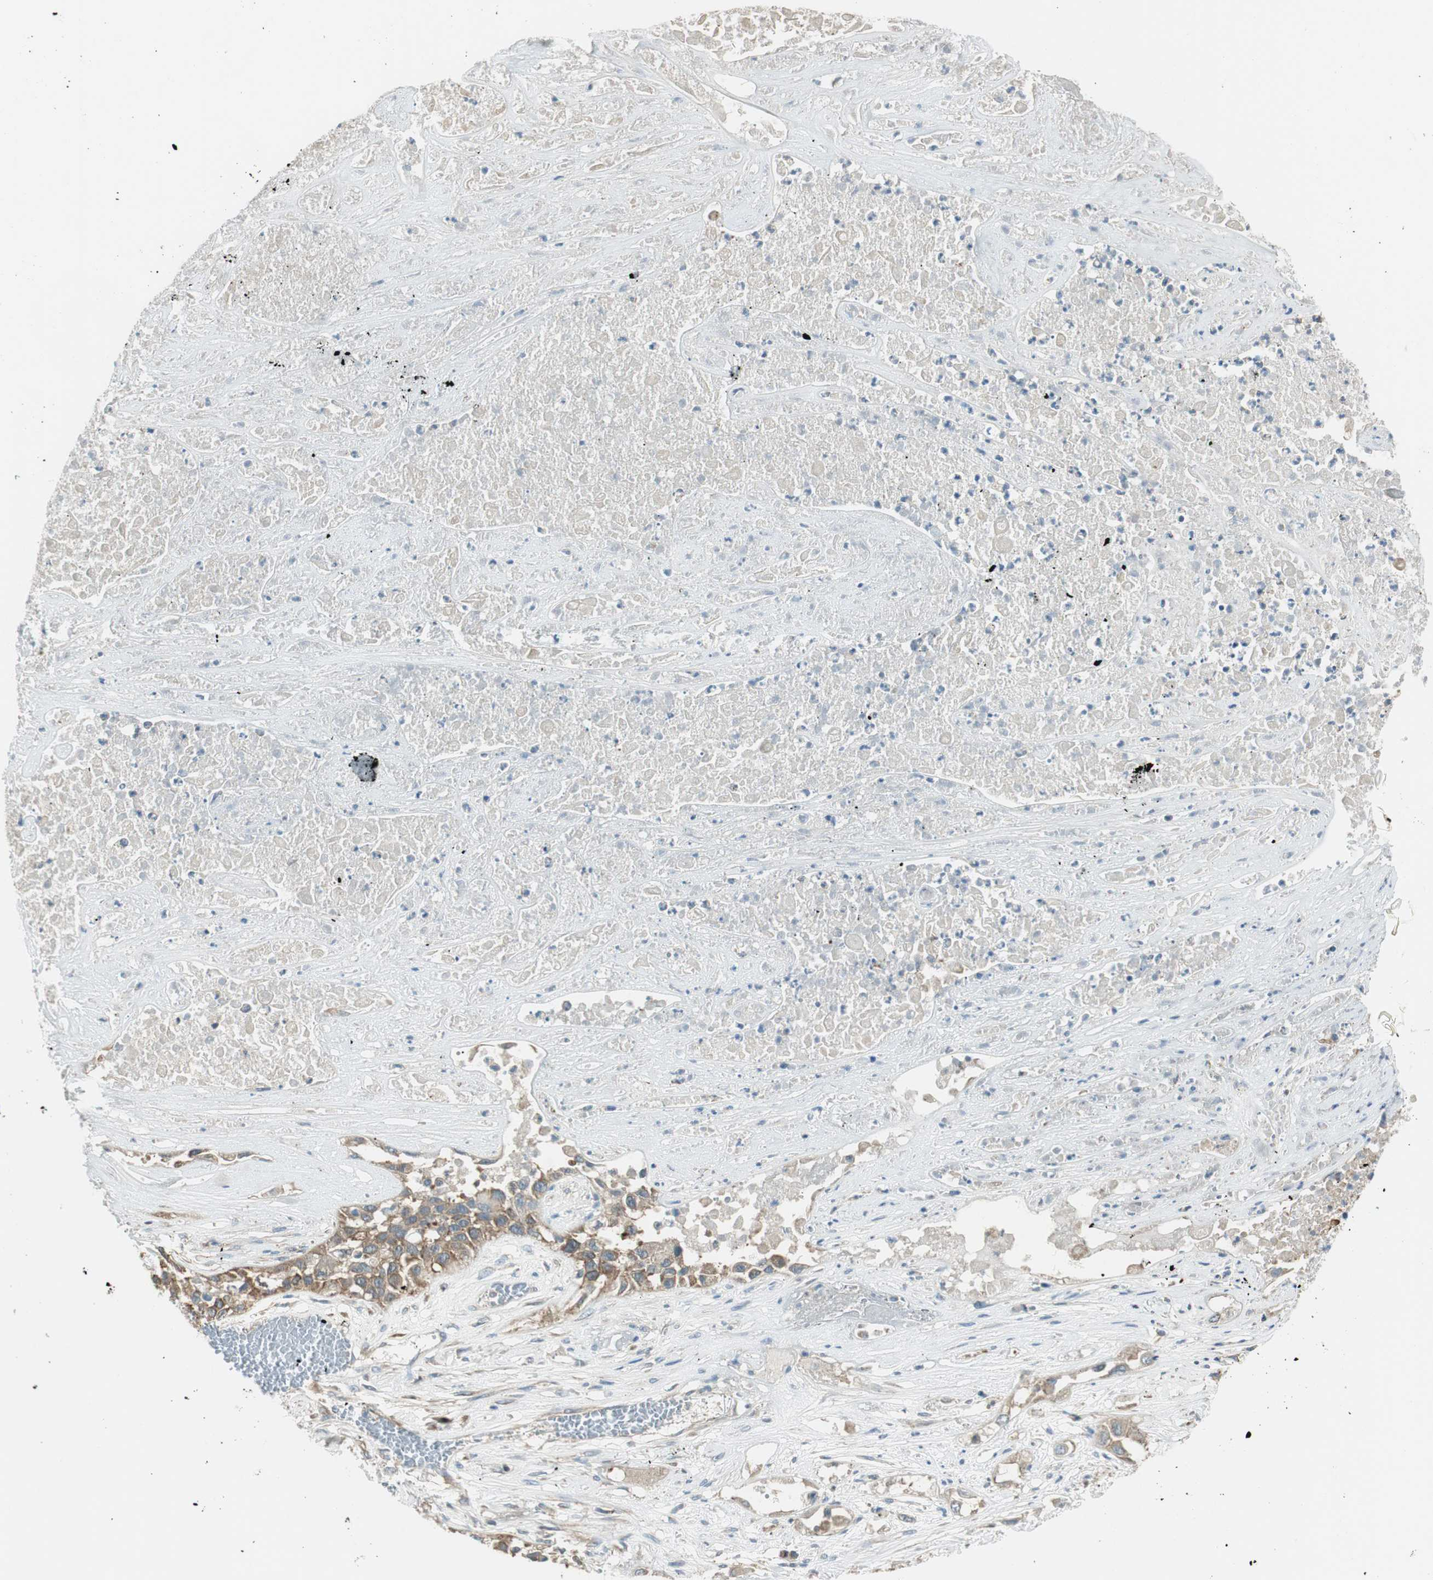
{"staining": {"intensity": "moderate", "quantity": ">75%", "location": "cytoplasmic/membranous"}, "tissue": "lung cancer", "cell_type": "Tumor cells", "image_type": "cancer", "snomed": [{"axis": "morphology", "description": "Squamous cell carcinoma, NOS"}, {"axis": "topography", "description": "Lung"}], "caption": "Immunohistochemistry of squamous cell carcinoma (lung) displays medium levels of moderate cytoplasmic/membranous expression in about >75% of tumor cells.", "gene": "PI4K2B", "patient": {"sex": "male", "age": 71}}